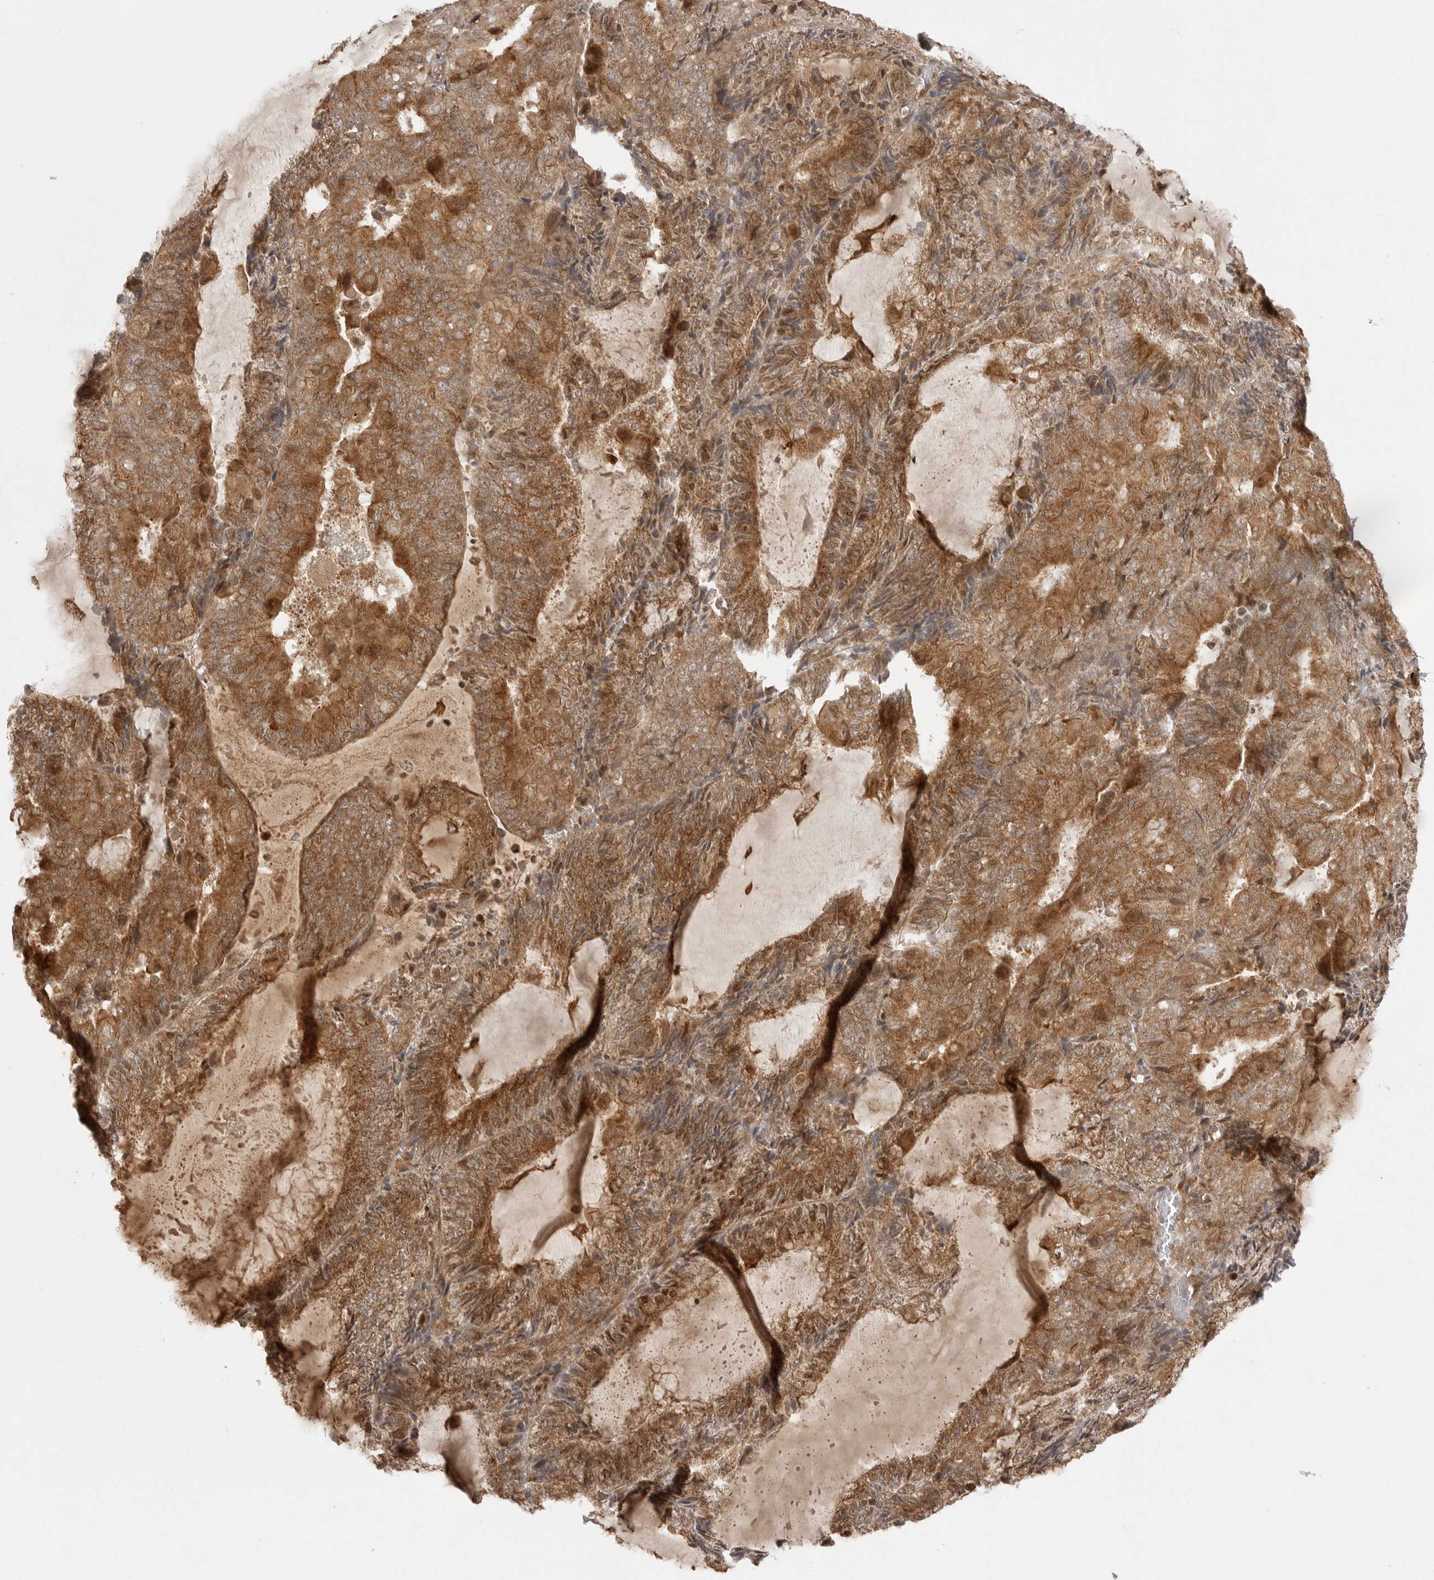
{"staining": {"intensity": "strong", "quantity": ">75%", "location": "cytoplasmic/membranous"}, "tissue": "endometrial cancer", "cell_type": "Tumor cells", "image_type": "cancer", "snomed": [{"axis": "morphology", "description": "Adenocarcinoma, NOS"}, {"axis": "topography", "description": "Endometrium"}], "caption": "A high amount of strong cytoplasmic/membranous positivity is identified in about >75% of tumor cells in adenocarcinoma (endometrial) tissue.", "gene": "FAT3", "patient": {"sex": "female", "age": 81}}